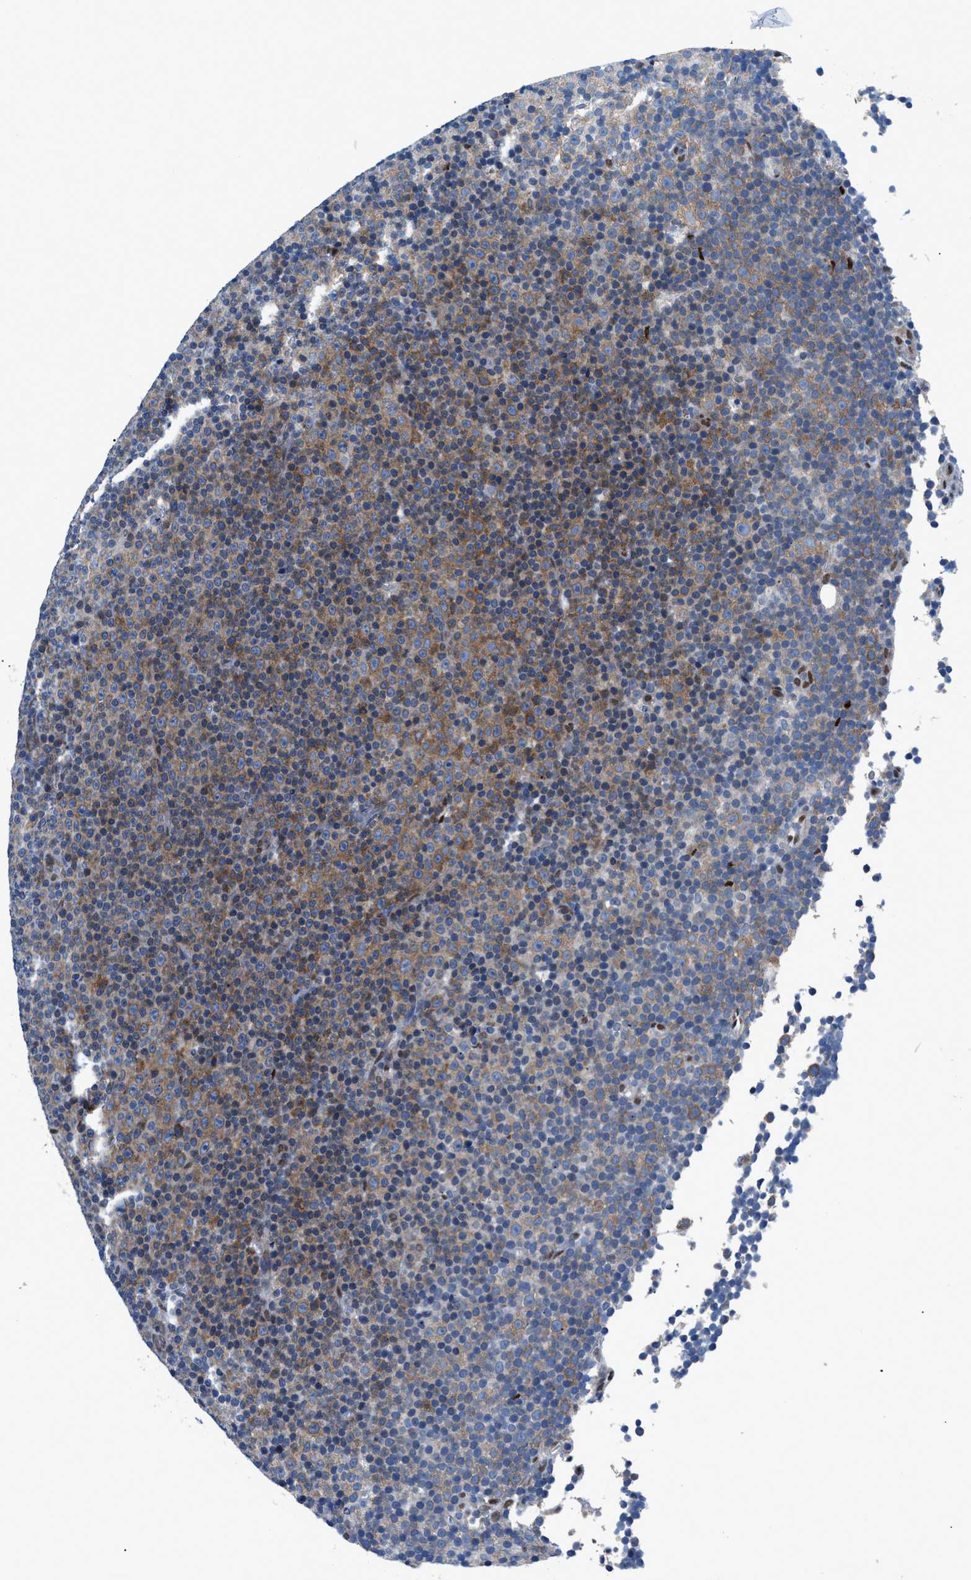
{"staining": {"intensity": "moderate", "quantity": ">75%", "location": "cytoplasmic/membranous"}, "tissue": "lymphoma", "cell_type": "Tumor cells", "image_type": "cancer", "snomed": [{"axis": "morphology", "description": "Malignant lymphoma, non-Hodgkin's type, Low grade"}, {"axis": "topography", "description": "Lymph node"}], "caption": "Immunohistochemistry staining of malignant lymphoma, non-Hodgkin's type (low-grade), which exhibits medium levels of moderate cytoplasmic/membranous expression in approximately >75% of tumor cells indicating moderate cytoplasmic/membranous protein staining. The staining was performed using DAB (3,3'-diaminobenzidine) (brown) for protein detection and nuclei were counterstained in hematoxylin (blue).", "gene": "LMO2", "patient": {"sex": "female", "age": 67}}